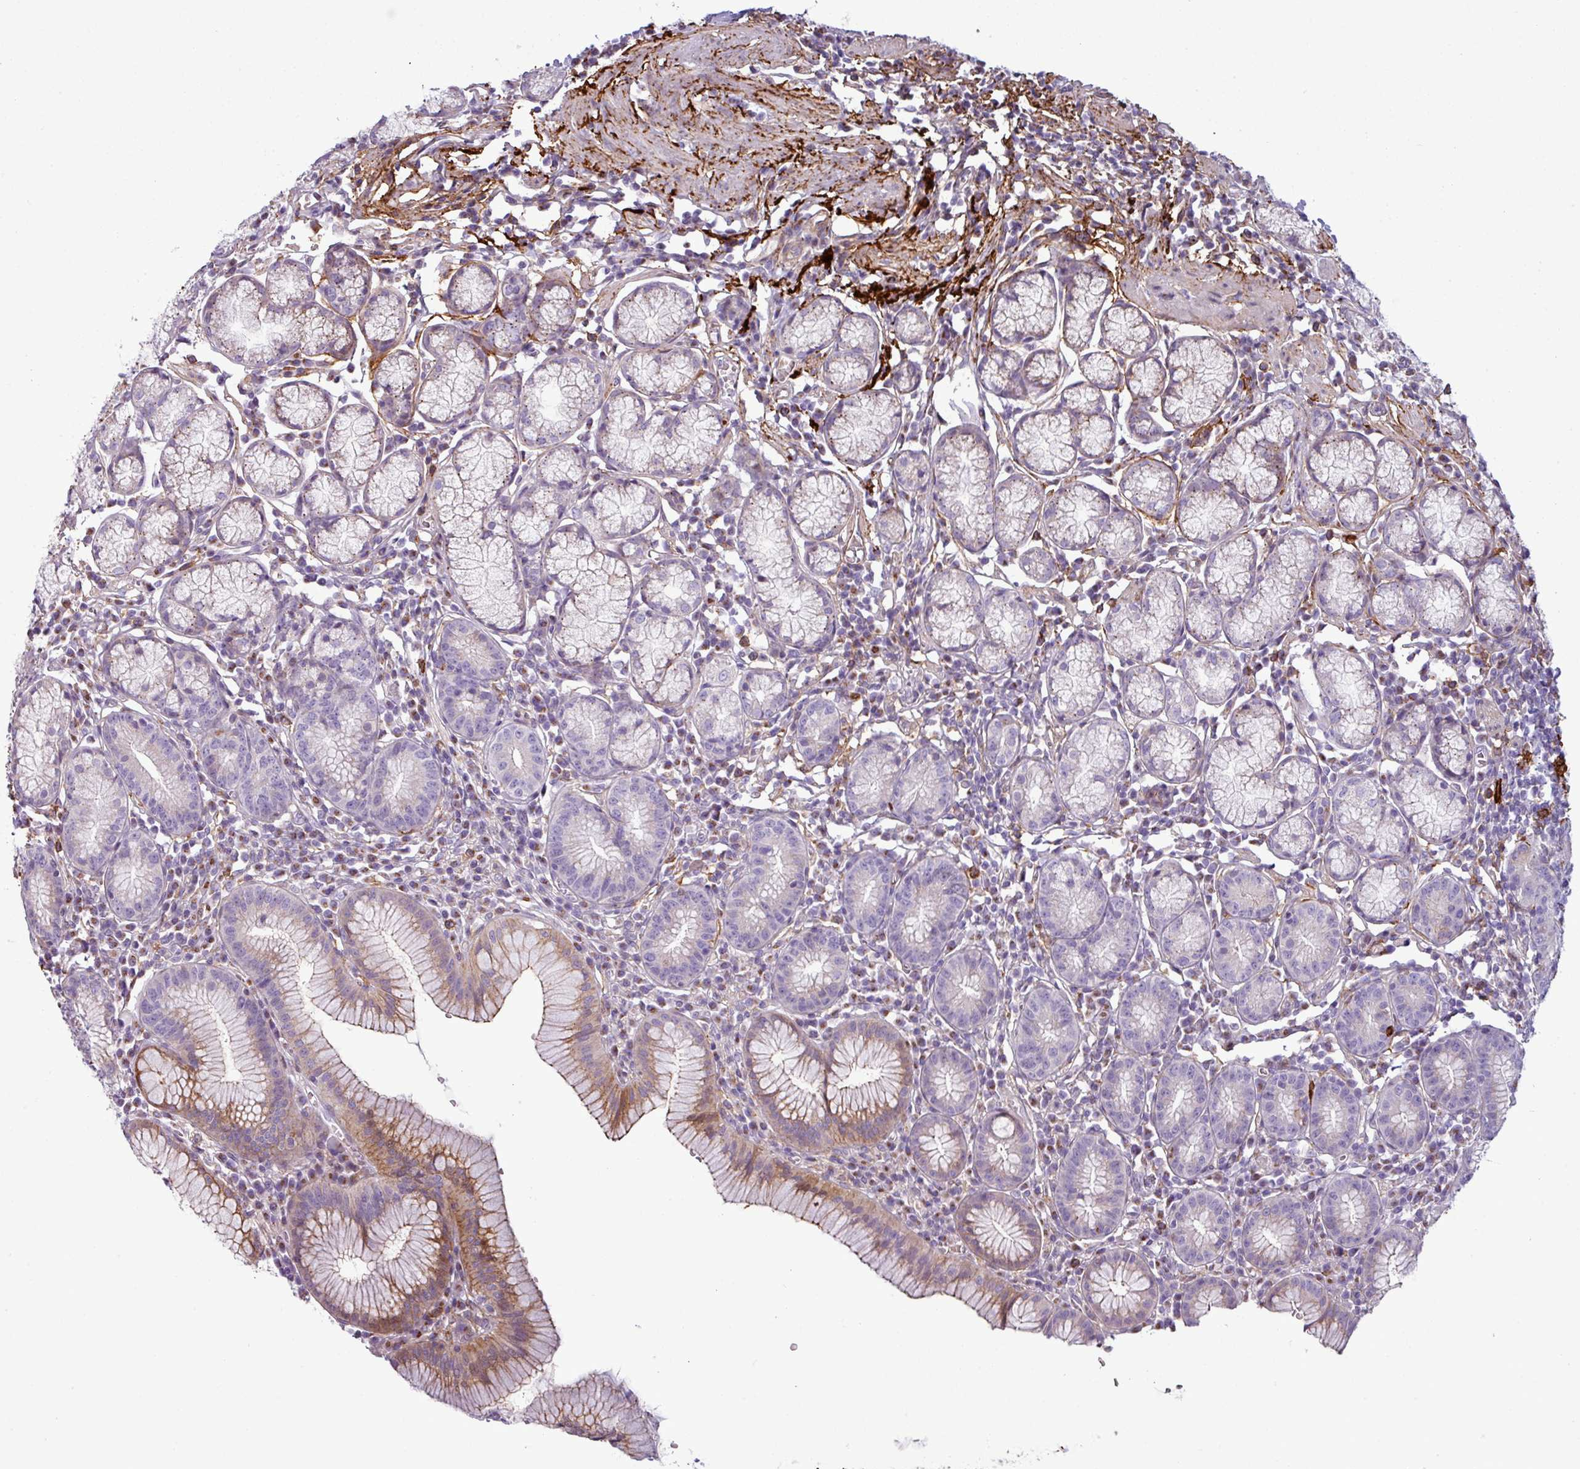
{"staining": {"intensity": "moderate", "quantity": "<25%", "location": "cytoplasmic/membranous"}, "tissue": "stomach", "cell_type": "Glandular cells", "image_type": "normal", "snomed": [{"axis": "morphology", "description": "Normal tissue, NOS"}, {"axis": "topography", "description": "Stomach"}], "caption": "A brown stain highlights moderate cytoplasmic/membranous positivity of a protein in glandular cells of unremarkable human stomach.", "gene": "COL8A1", "patient": {"sex": "male", "age": 55}}